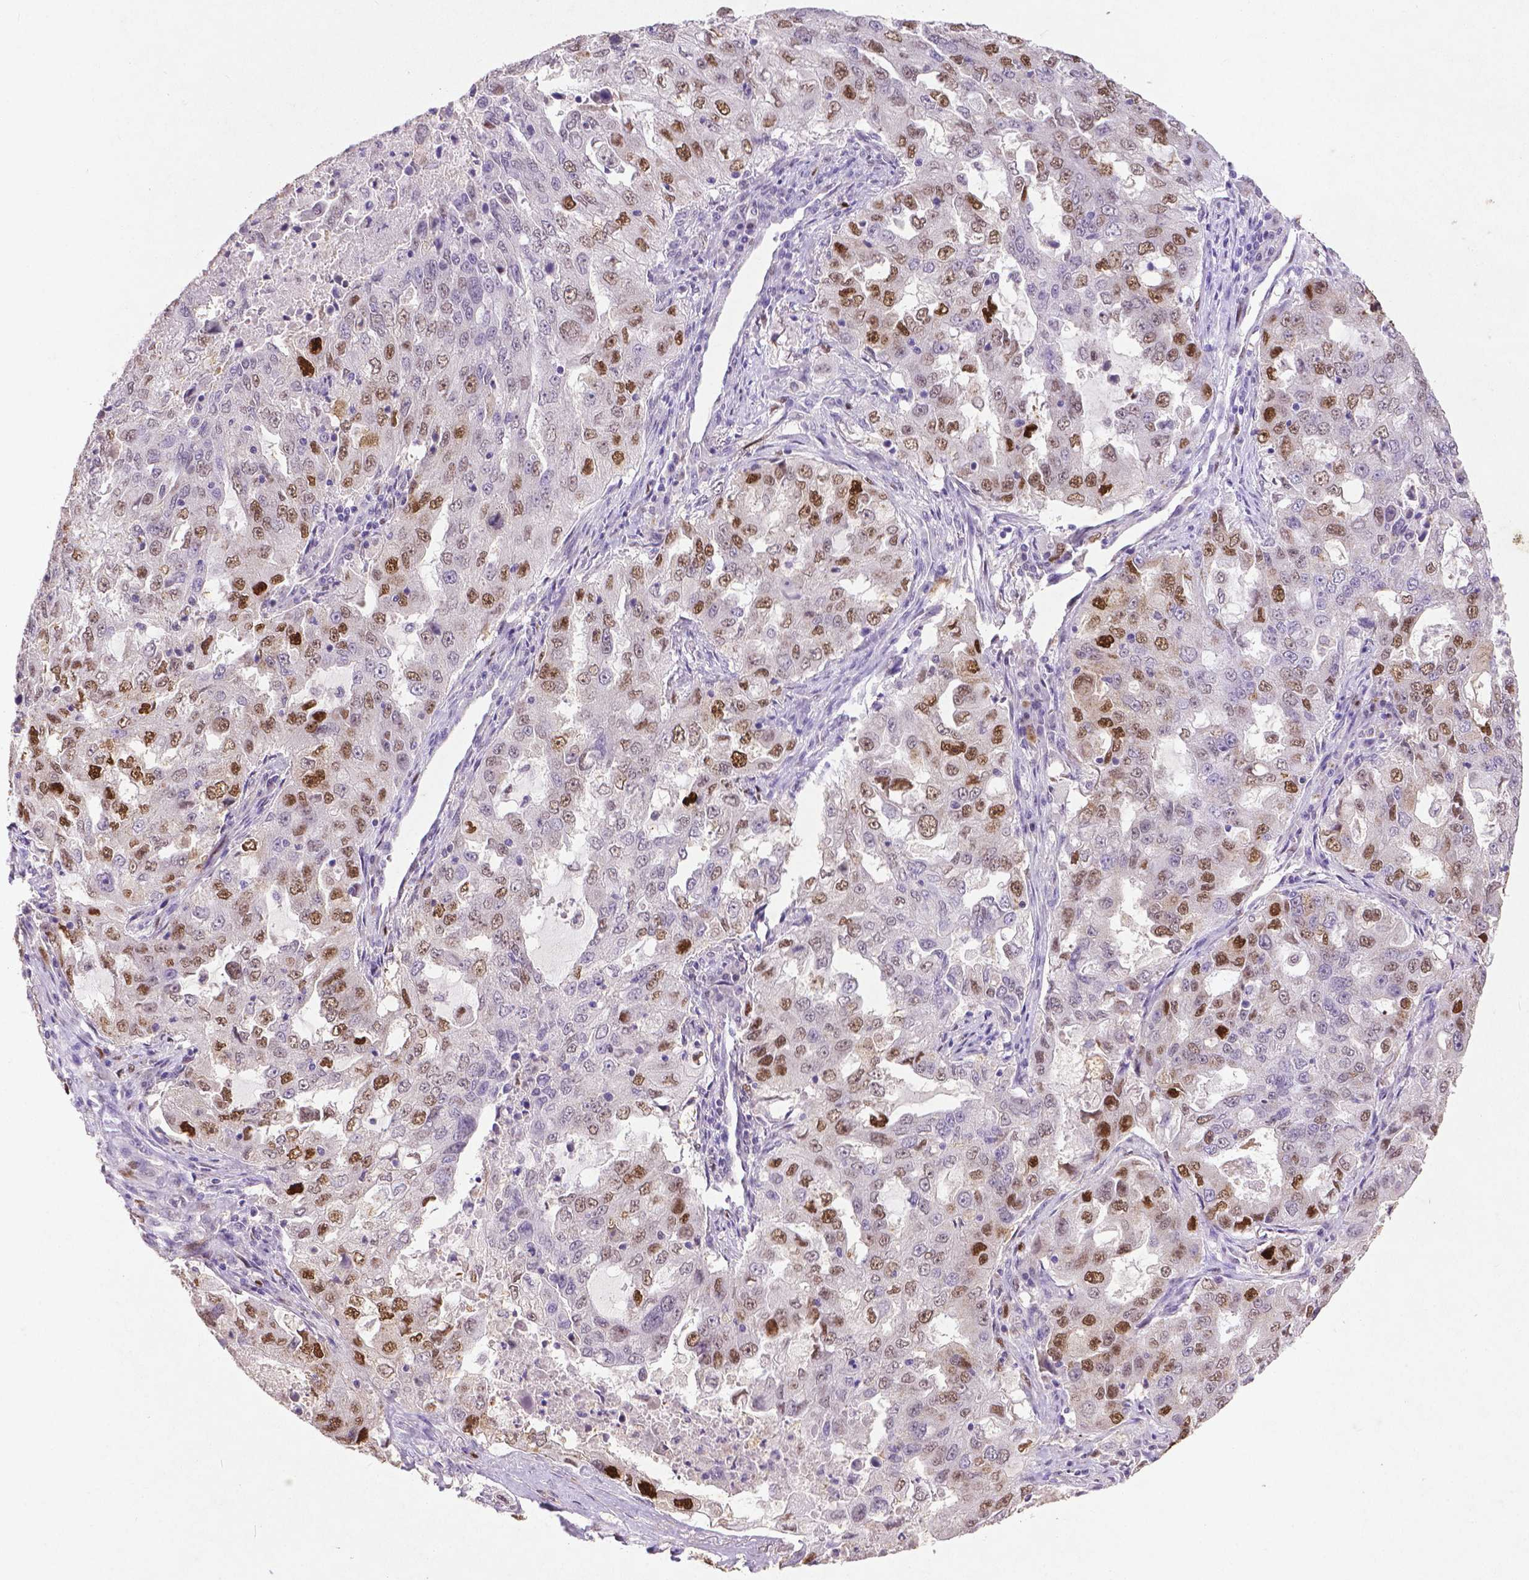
{"staining": {"intensity": "moderate", "quantity": ">75%", "location": "nuclear"}, "tissue": "lung cancer", "cell_type": "Tumor cells", "image_type": "cancer", "snomed": [{"axis": "morphology", "description": "Adenocarcinoma, NOS"}, {"axis": "topography", "description": "Lung"}], "caption": "Brown immunohistochemical staining in lung adenocarcinoma demonstrates moderate nuclear expression in approximately >75% of tumor cells.", "gene": "CDKN1A", "patient": {"sex": "female", "age": 61}}